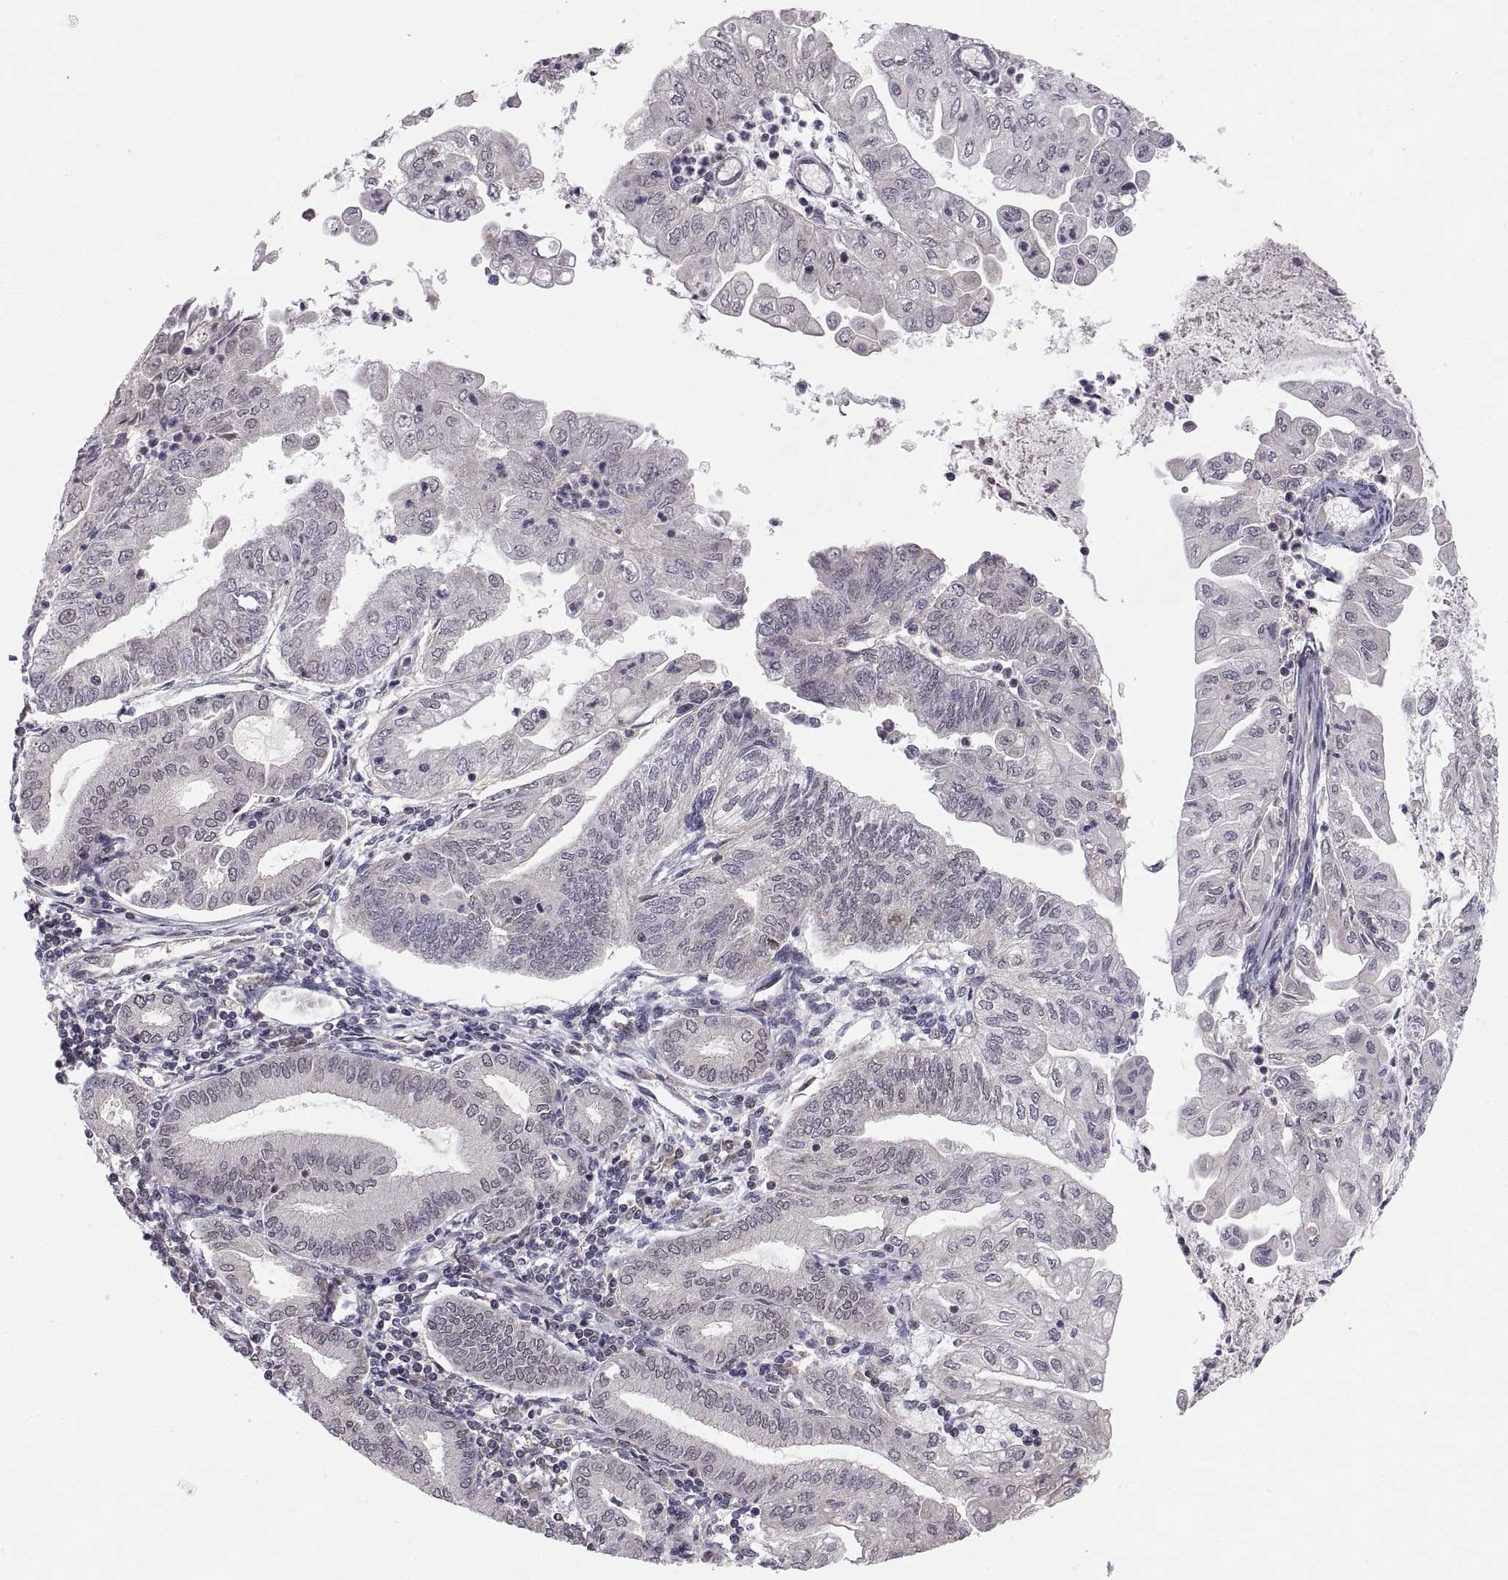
{"staining": {"intensity": "negative", "quantity": "none", "location": "none"}, "tissue": "endometrial cancer", "cell_type": "Tumor cells", "image_type": "cancer", "snomed": [{"axis": "morphology", "description": "Adenocarcinoma, NOS"}, {"axis": "topography", "description": "Endometrium"}], "caption": "Endometrial cancer (adenocarcinoma) stained for a protein using immunohistochemistry demonstrates no staining tumor cells.", "gene": "ABL2", "patient": {"sex": "female", "age": 55}}